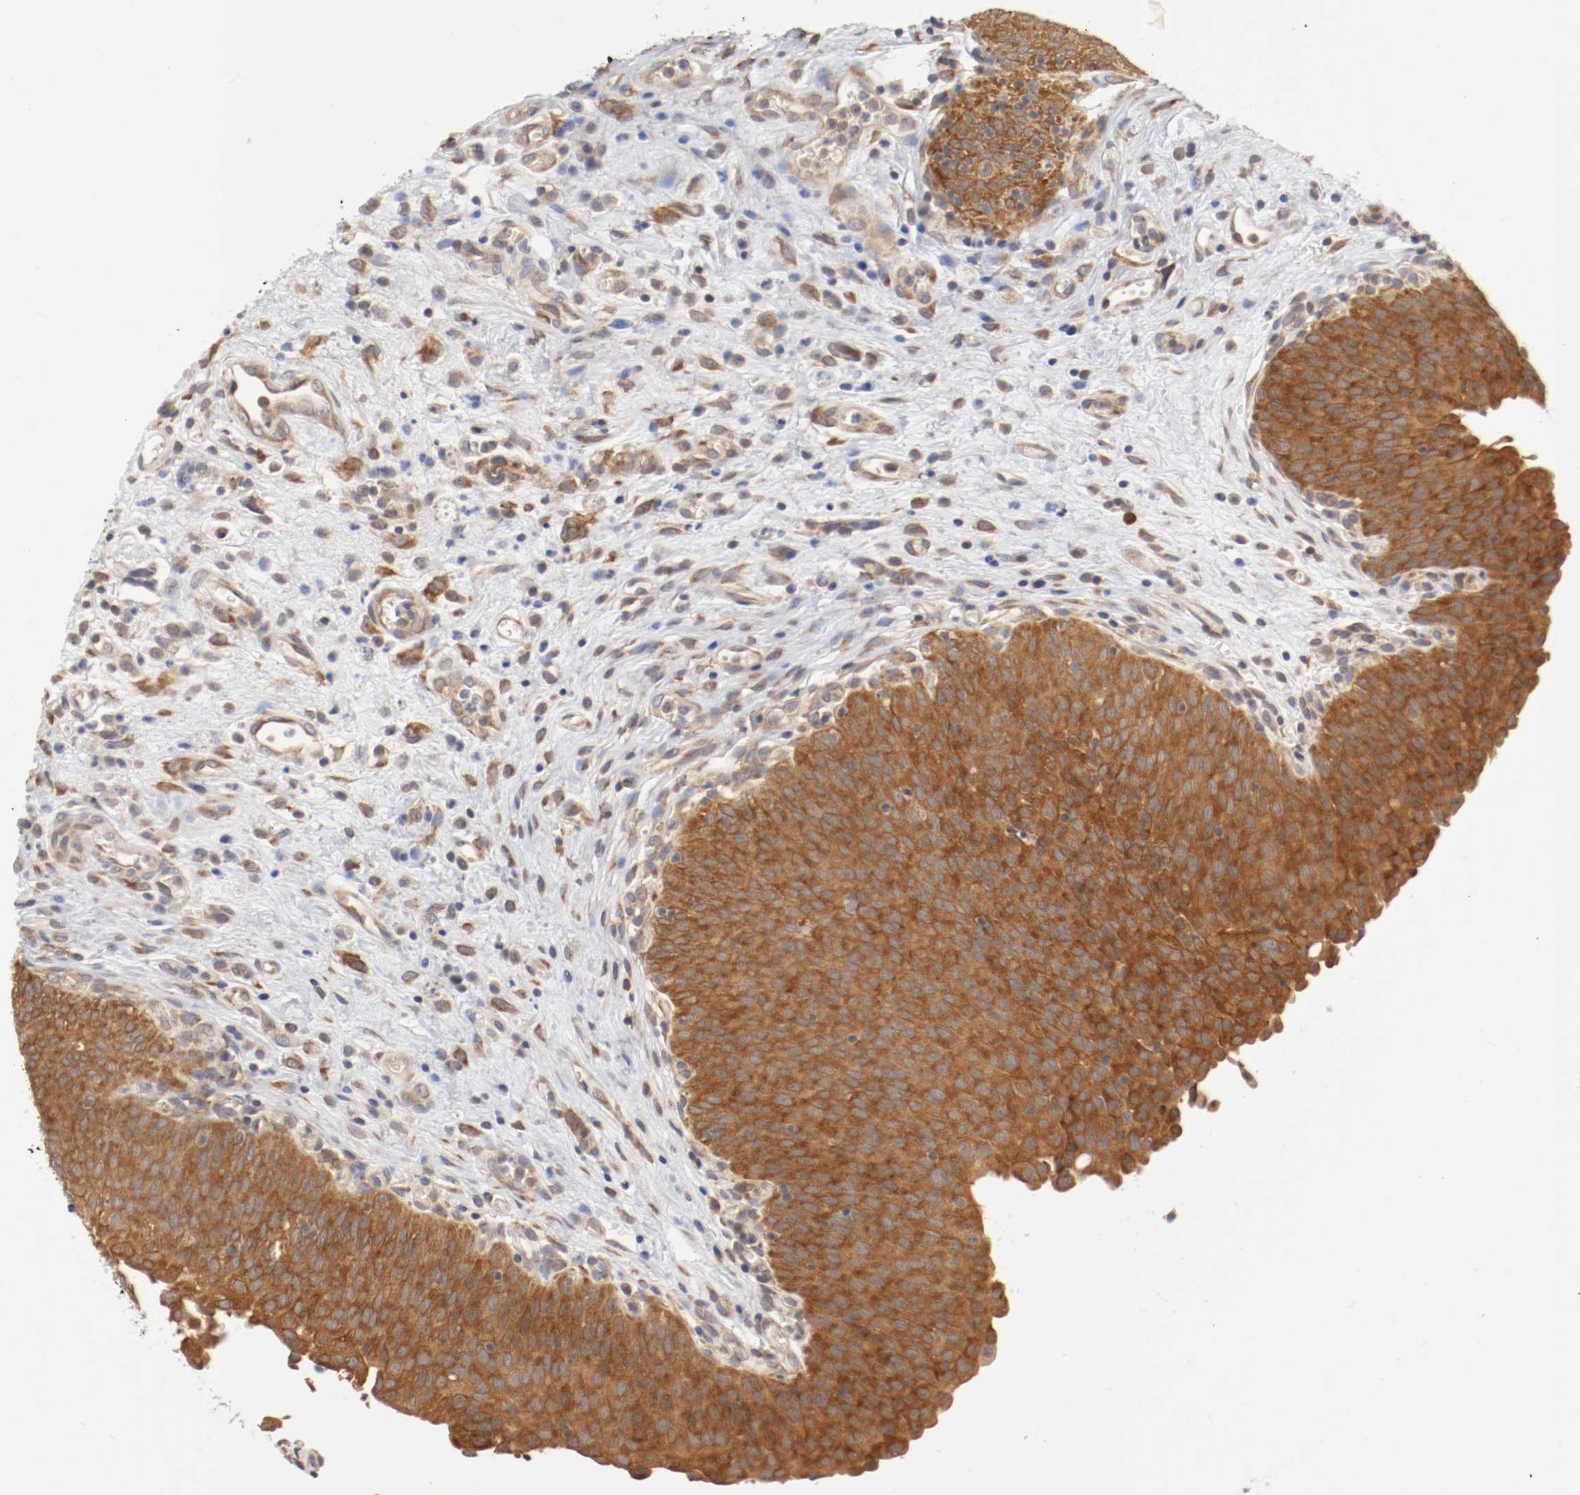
{"staining": {"intensity": "strong", "quantity": ">75%", "location": "cytoplasmic/membranous"}, "tissue": "urinary bladder", "cell_type": "Urothelial cells", "image_type": "normal", "snomed": [{"axis": "morphology", "description": "Normal tissue, NOS"}, {"axis": "morphology", "description": "Dysplasia, NOS"}, {"axis": "topography", "description": "Urinary bladder"}], "caption": "An IHC image of benign tissue is shown. Protein staining in brown shows strong cytoplasmic/membranous positivity in urinary bladder within urothelial cells. (IHC, brightfield microscopy, high magnification).", "gene": "FKBP3", "patient": {"sex": "male", "age": 35}}